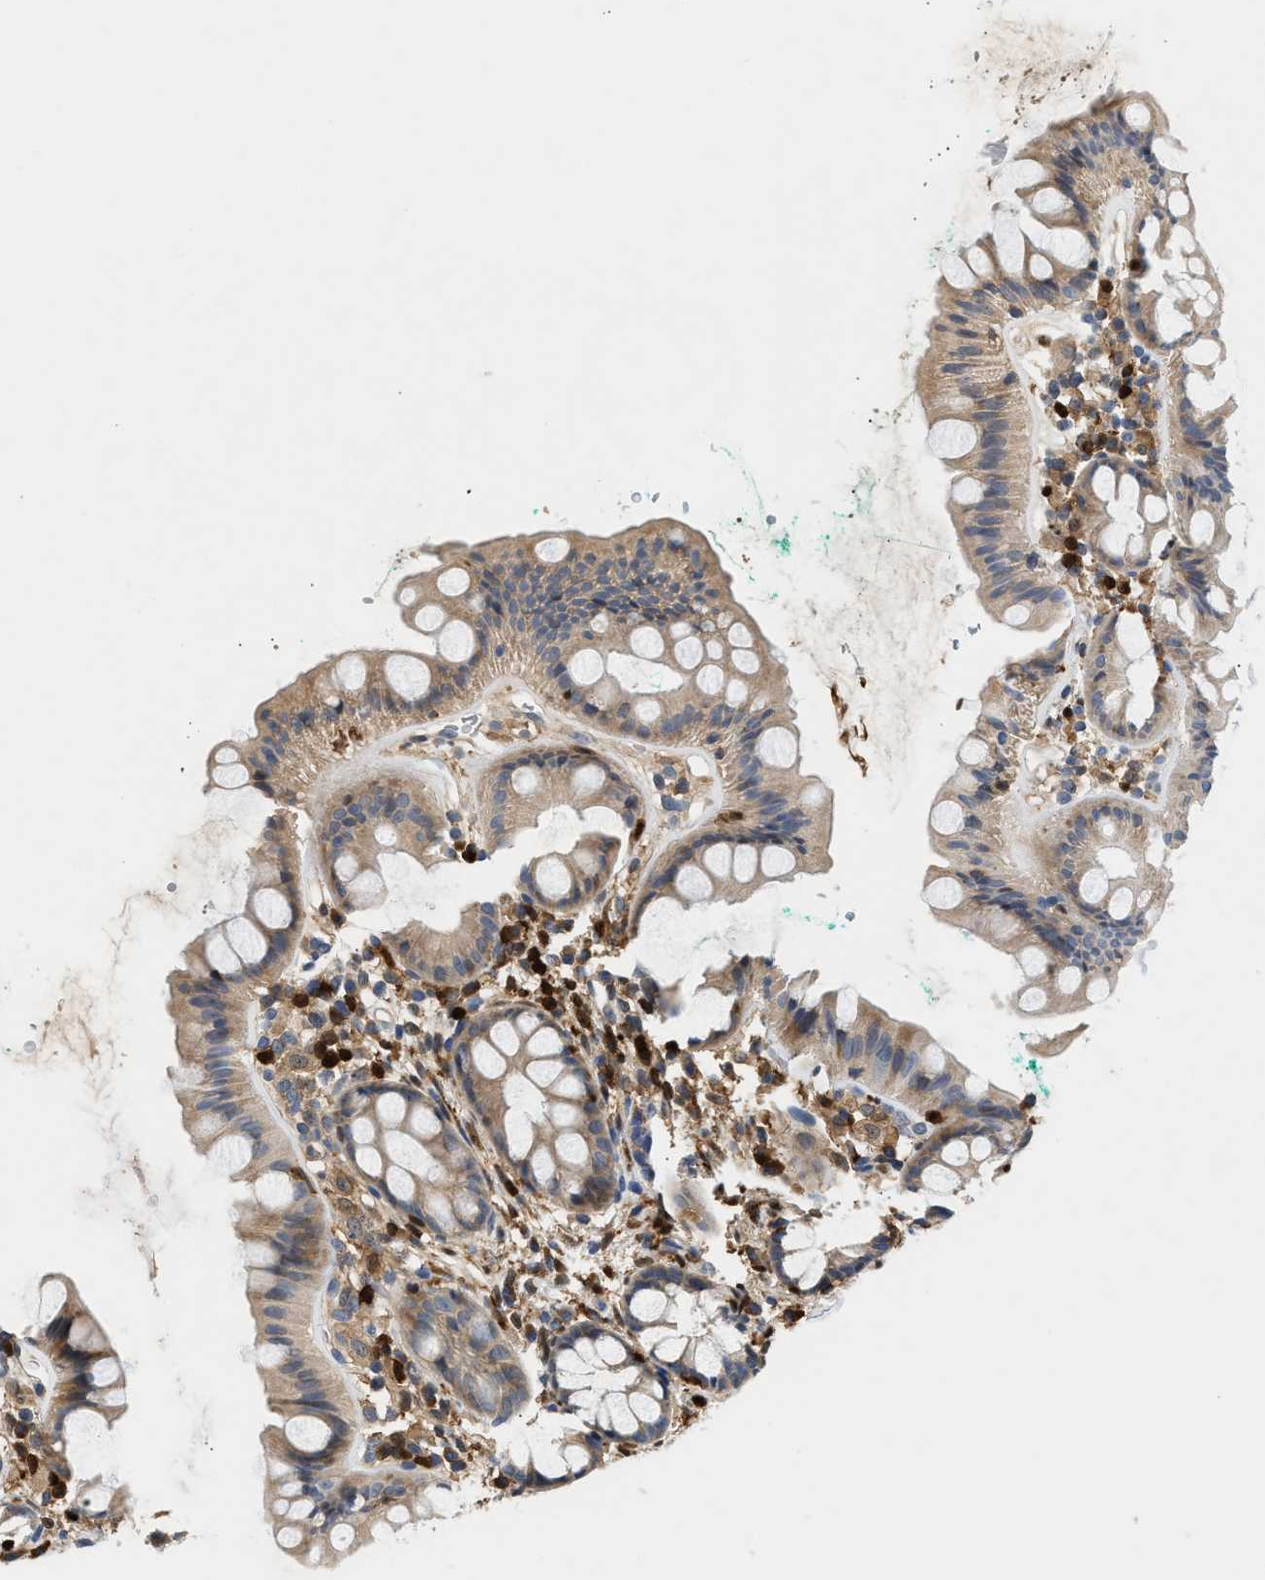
{"staining": {"intensity": "weak", "quantity": ">75%", "location": "cytoplasmic/membranous"}, "tissue": "rectum", "cell_type": "Glandular cells", "image_type": "normal", "snomed": [{"axis": "morphology", "description": "Normal tissue, NOS"}, {"axis": "topography", "description": "Rectum"}], "caption": "High-power microscopy captured an immunohistochemistry (IHC) micrograph of unremarkable rectum, revealing weak cytoplasmic/membranous expression in about >75% of glandular cells. (DAB (3,3'-diaminobenzidine) IHC, brown staining for protein, blue staining for nuclei).", "gene": "SLIT2", "patient": {"sex": "female", "age": 65}}